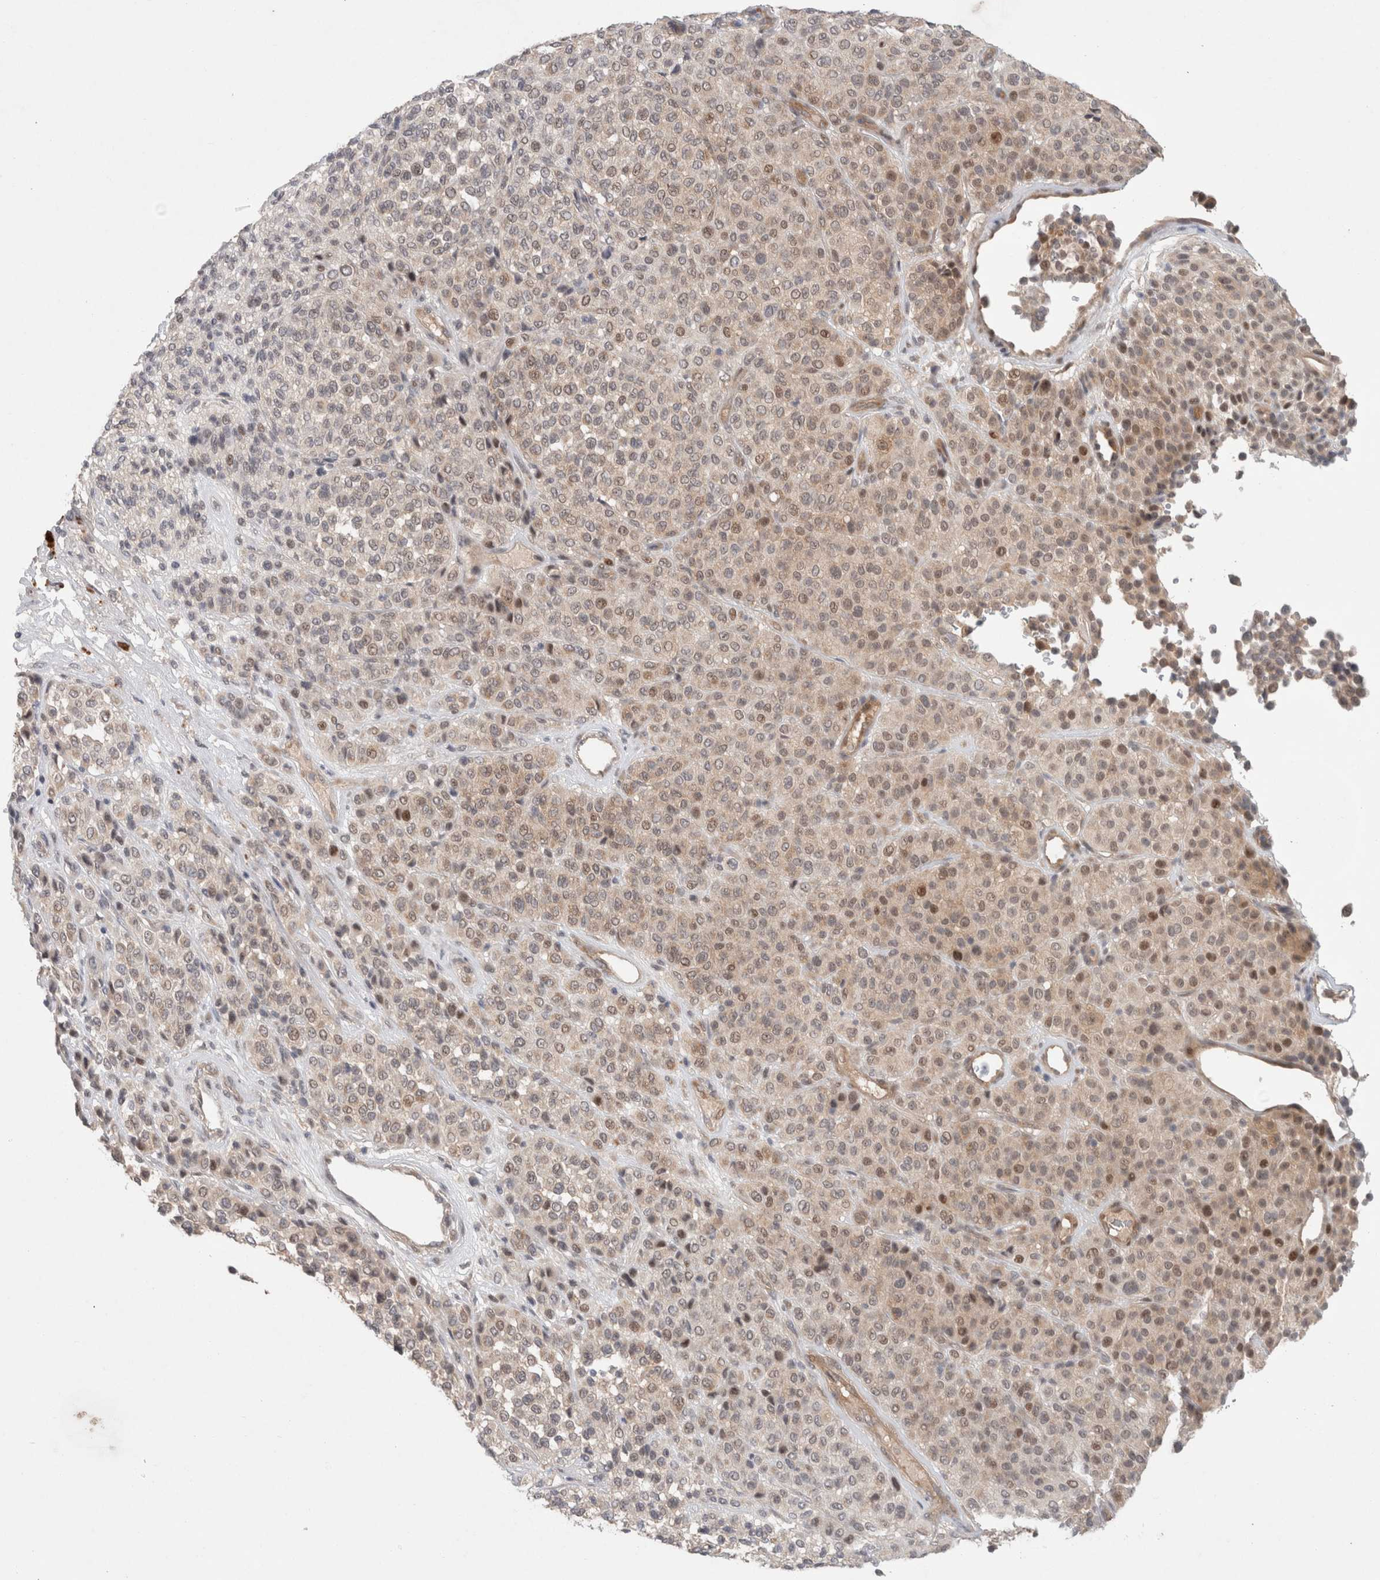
{"staining": {"intensity": "moderate", "quantity": "<25%", "location": "nuclear"}, "tissue": "melanoma", "cell_type": "Tumor cells", "image_type": "cancer", "snomed": [{"axis": "morphology", "description": "Malignant melanoma, Metastatic site"}, {"axis": "topography", "description": "Pancreas"}], "caption": "Melanoma was stained to show a protein in brown. There is low levels of moderate nuclear positivity in approximately <25% of tumor cells. (brown staining indicates protein expression, while blue staining denotes nuclei).", "gene": "RASAL2", "patient": {"sex": "female", "age": 30}}